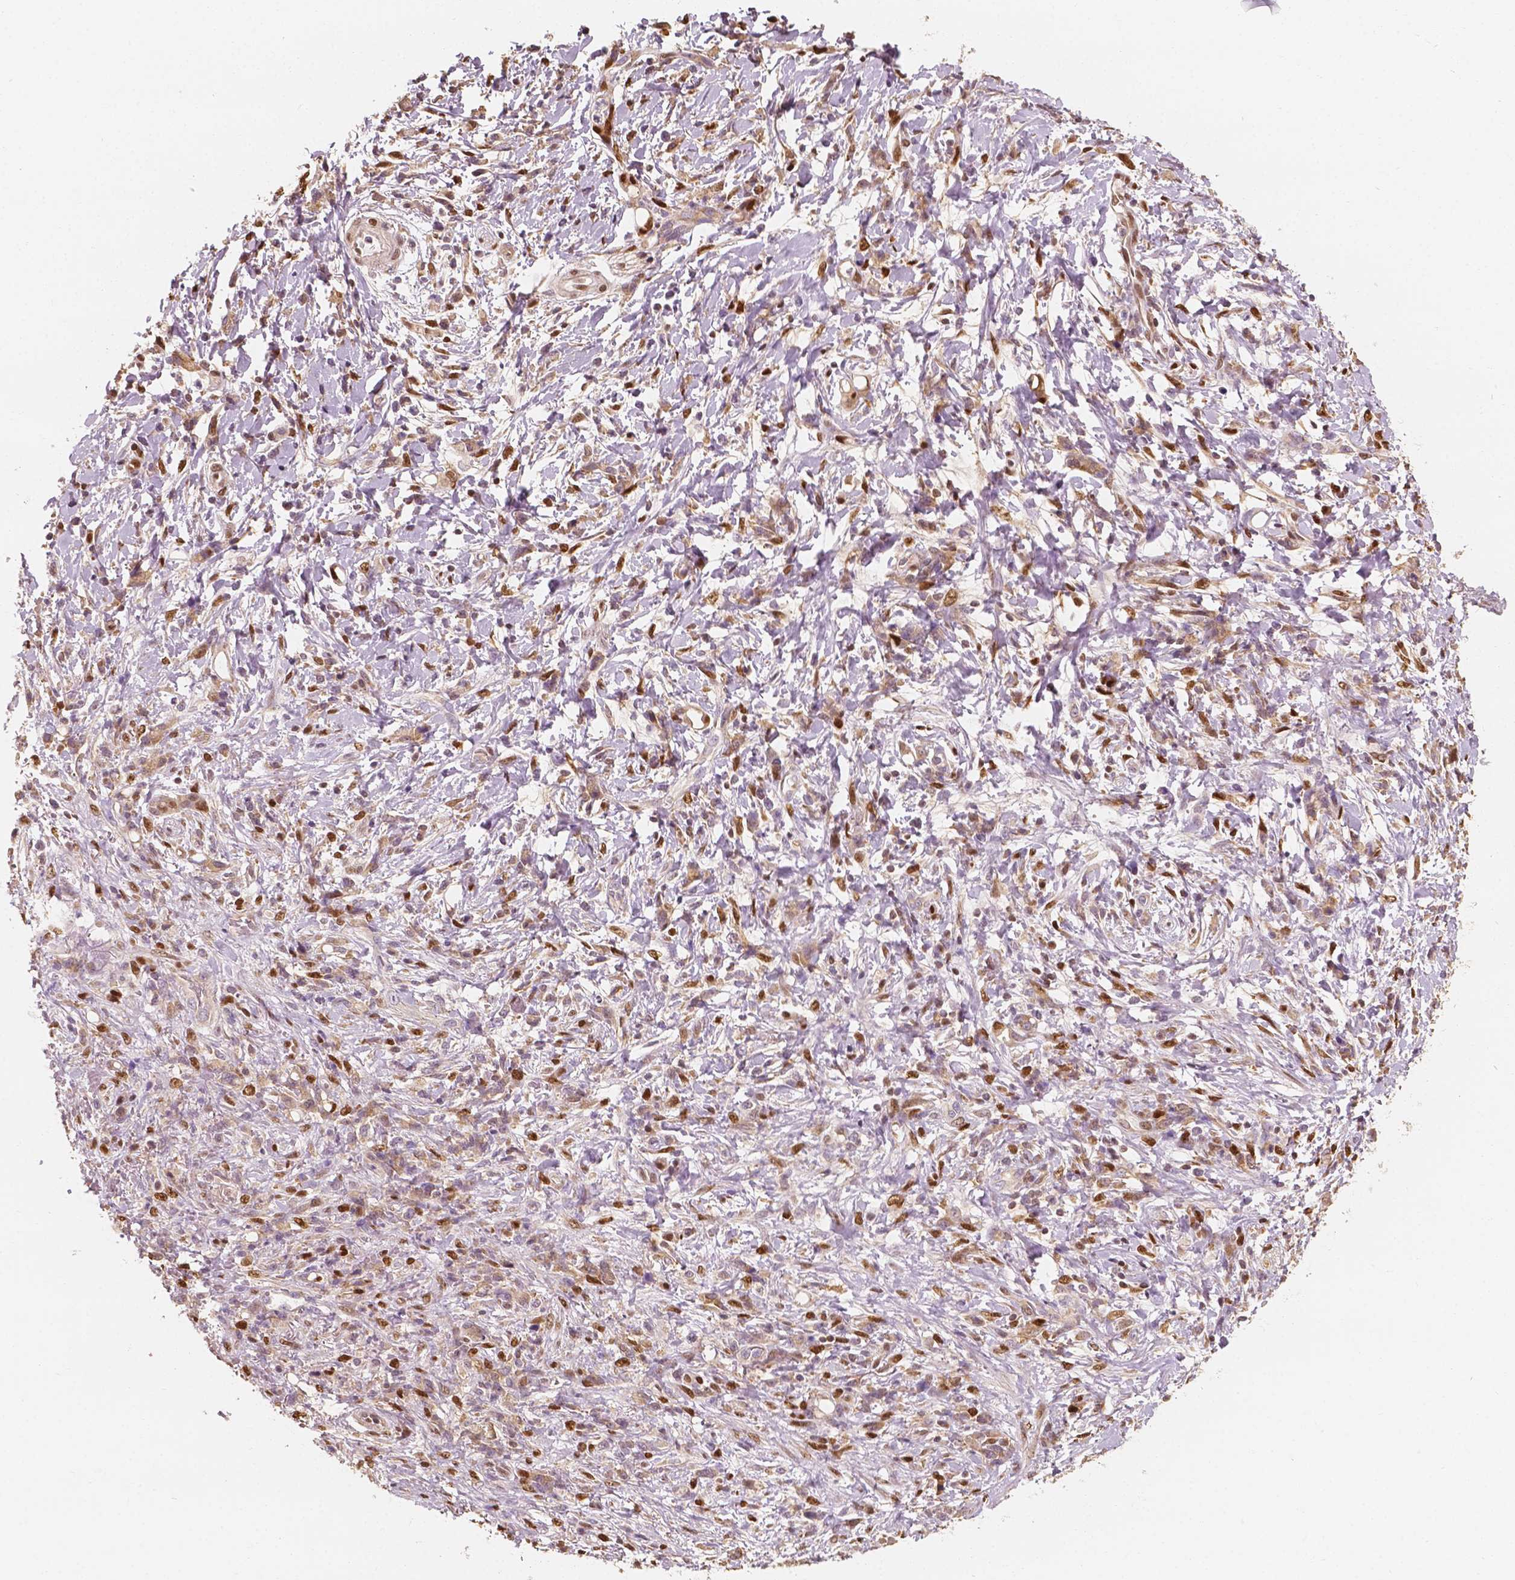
{"staining": {"intensity": "weak", "quantity": "25%-75%", "location": "cytoplasmic/membranous"}, "tissue": "stomach cancer", "cell_type": "Tumor cells", "image_type": "cancer", "snomed": [{"axis": "morphology", "description": "Adenocarcinoma, NOS"}, {"axis": "topography", "description": "Stomach"}], "caption": "Protein positivity by immunohistochemistry reveals weak cytoplasmic/membranous positivity in approximately 25%-75% of tumor cells in stomach cancer. The protein is stained brown, and the nuclei are stained in blue (DAB IHC with brightfield microscopy, high magnification).", "gene": "TBC1D17", "patient": {"sex": "female", "age": 84}}